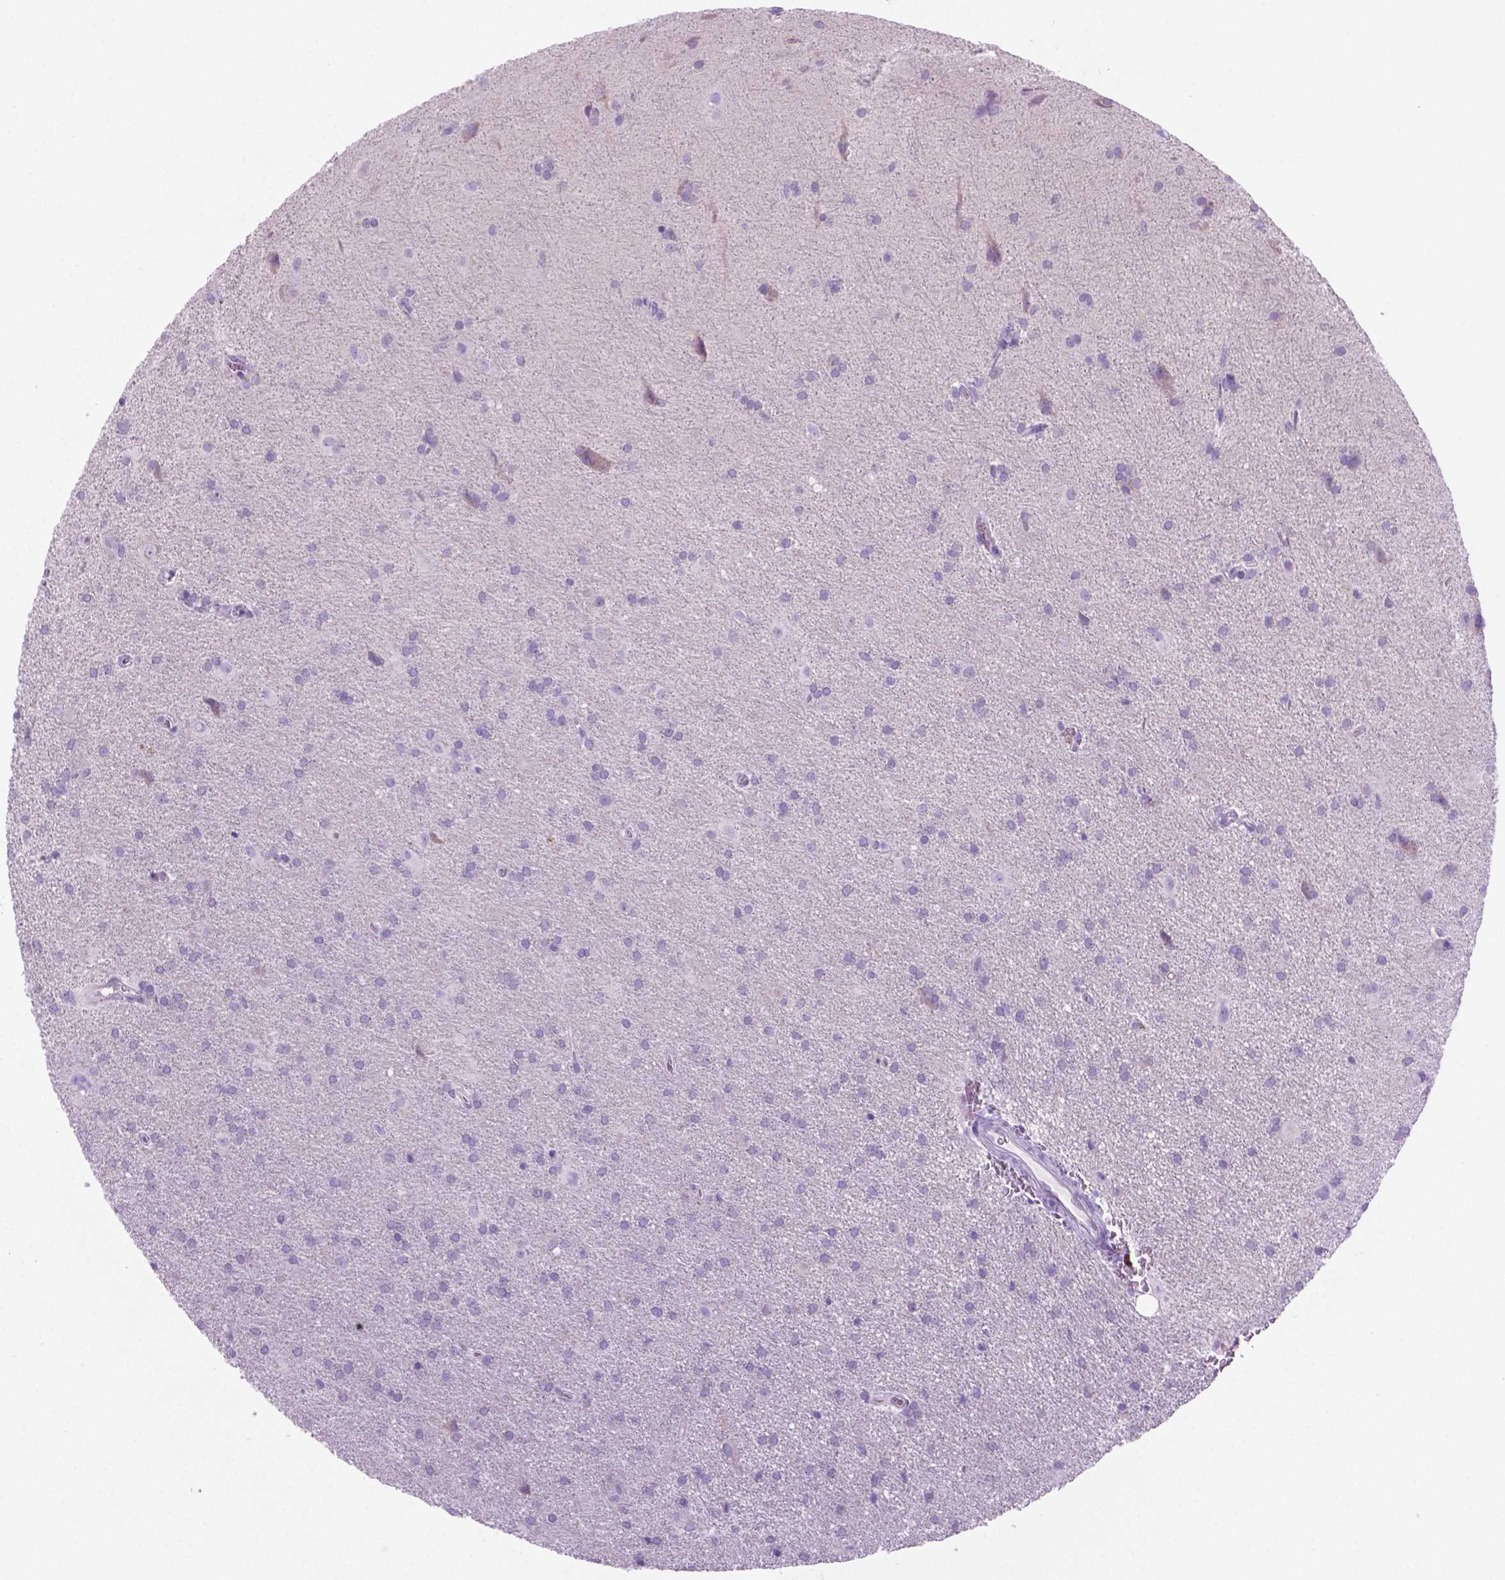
{"staining": {"intensity": "negative", "quantity": "none", "location": "none"}, "tissue": "glioma", "cell_type": "Tumor cells", "image_type": "cancer", "snomed": [{"axis": "morphology", "description": "Glioma, malignant, Low grade"}, {"axis": "topography", "description": "Brain"}], "caption": "This is an immunohistochemistry (IHC) photomicrograph of malignant low-grade glioma. There is no positivity in tumor cells.", "gene": "GRIN2B", "patient": {"sex": "male", "age": 58}}